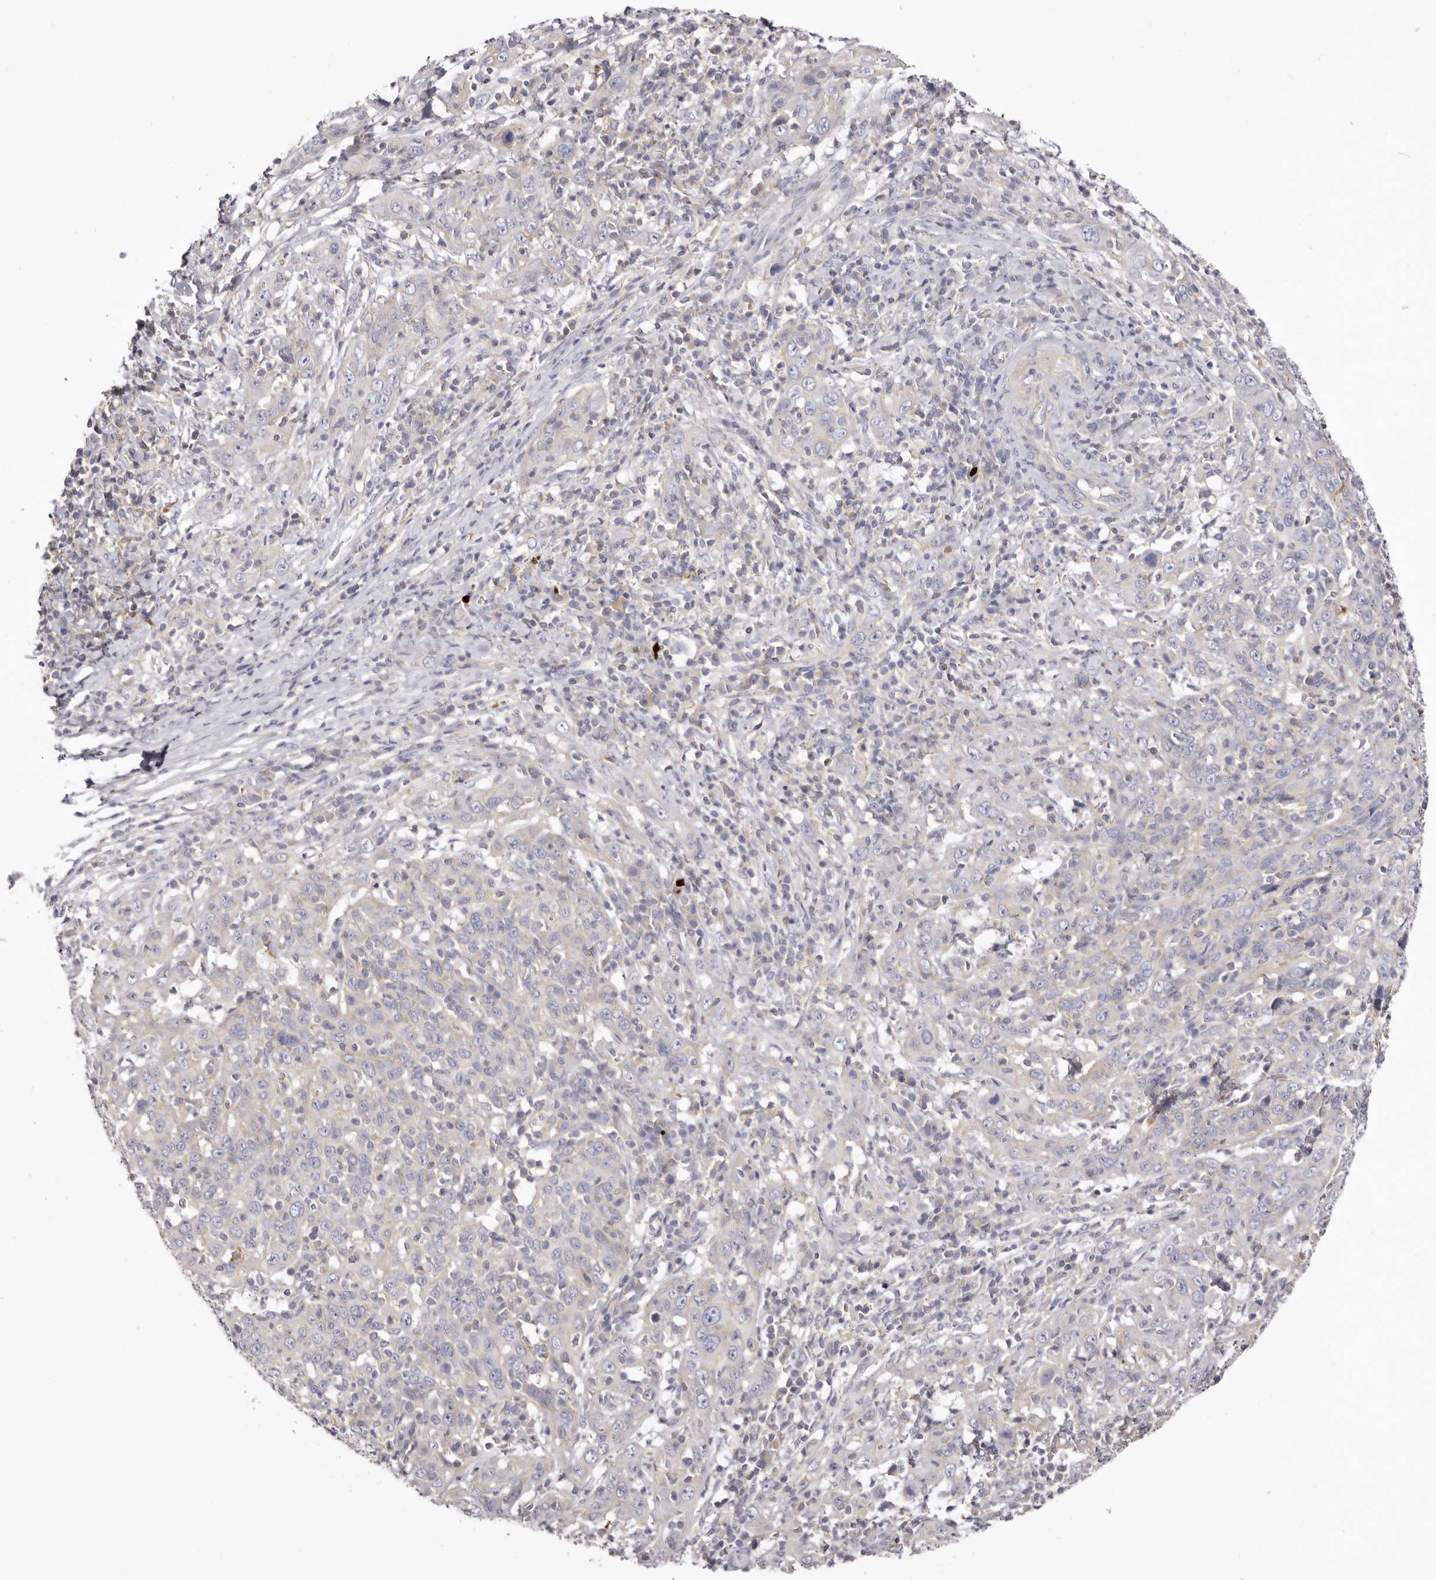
{"staining": {"intensity": "negative", "quantity": "none", "location": "none"}, "tissue": "cervical cancer", "cell_type": "Tumor cells", "image_type": "cancer", "snomed": [{"axis": "morphology", "description": "Squamous cell carcinoma, NOS"}, {"axis": "topography", "description": "Cervix"}], "caption": "Micrograph shows no significant protein staining in tumor cells of squamous cell carcinoma (cervical).", "gene": "S1PR5", "patient": {"sex": "female", "age": 46}}